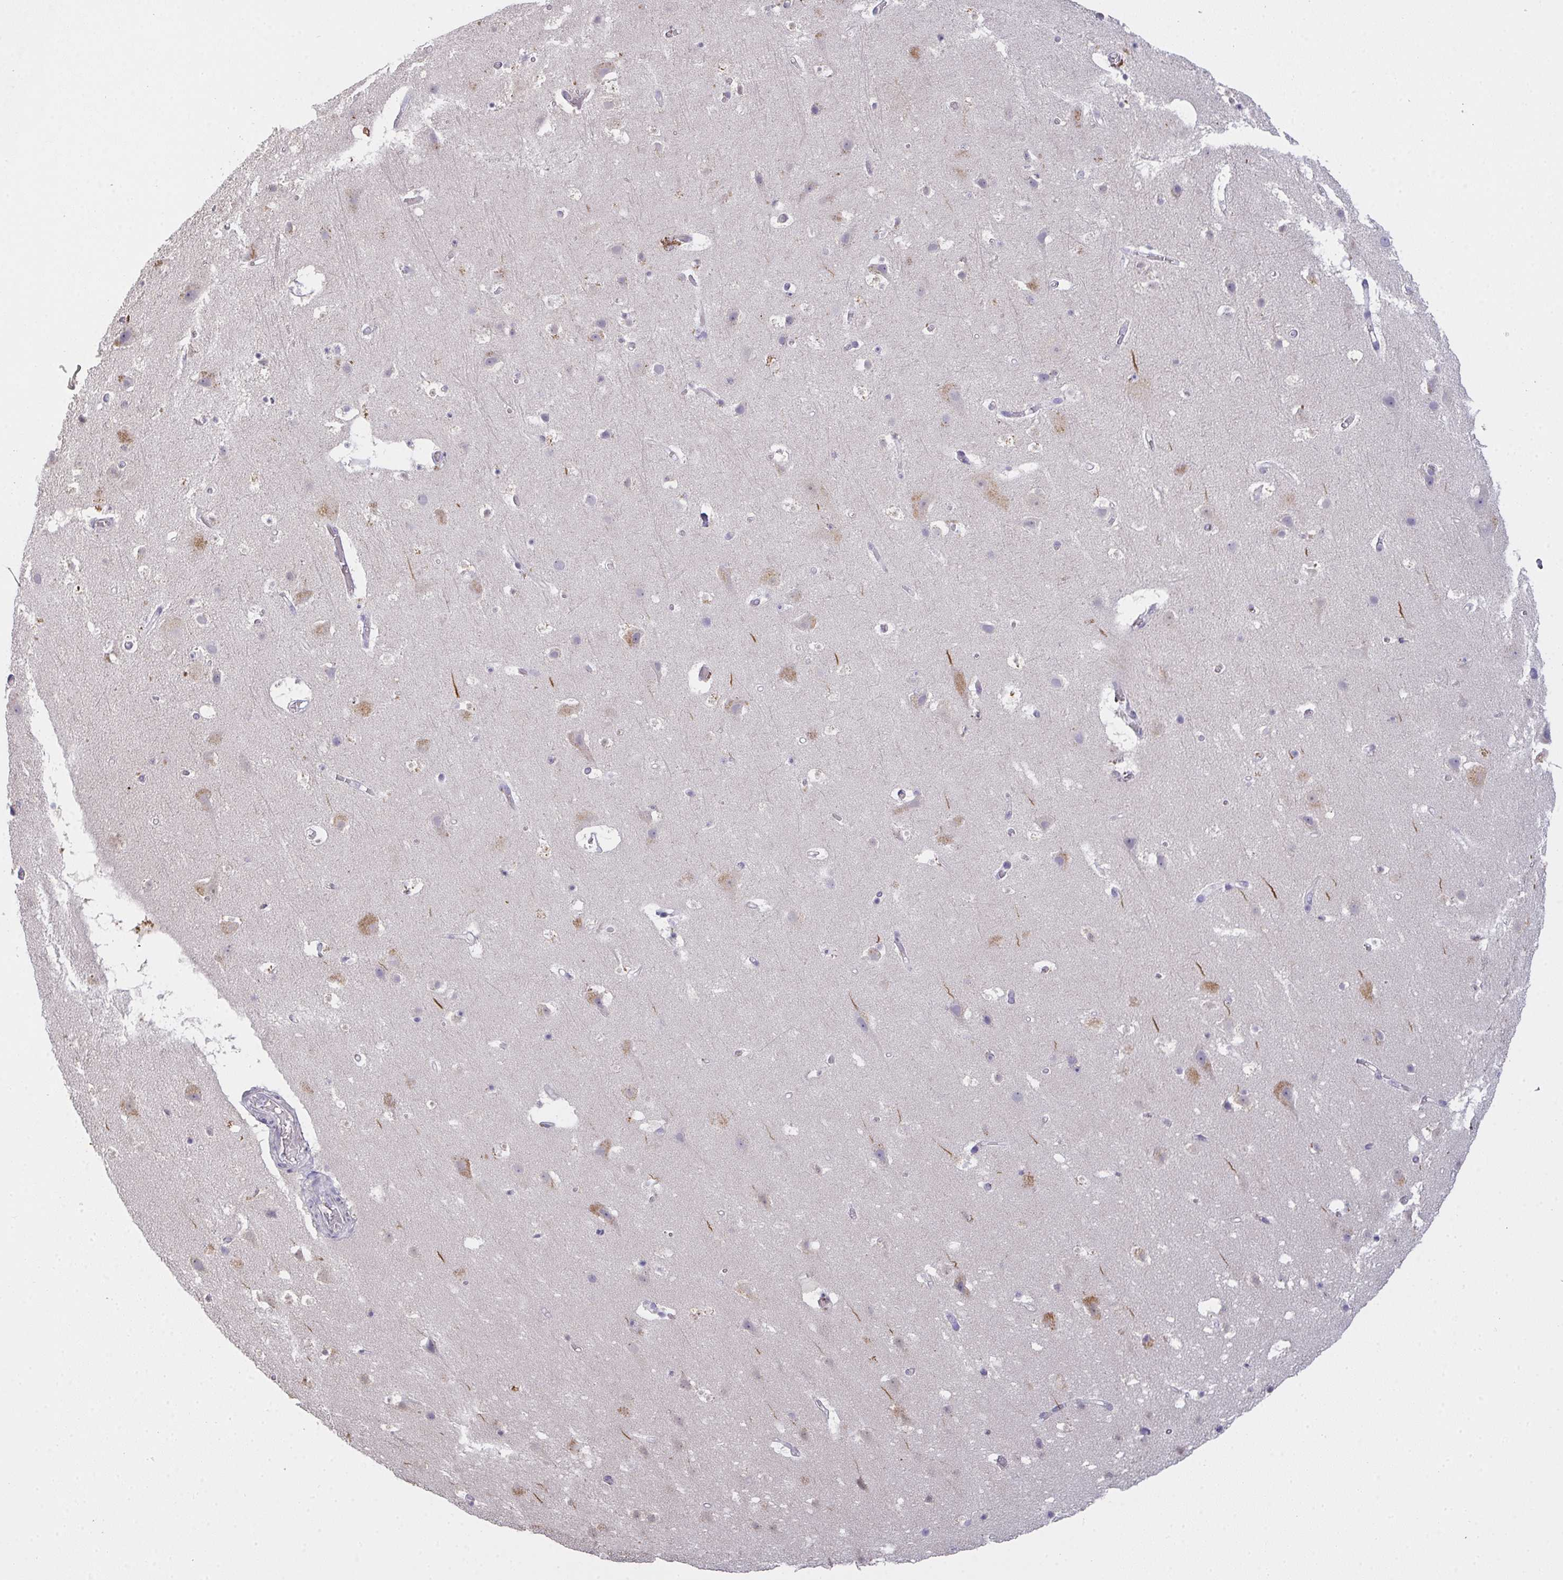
{"staining": {"intensity": "moderate", "quantity": "<25%", "location": "cytoplasmic/membranous"}, "tissue": "cerebral cortex", "cell_type": "Endothelial cells", "image_type": "normal", "snomed": [{"axis": "morphology", "description": "Normal tissue, NOS"}, {"axis": "topography", "description": "Cerebral cortex"}], "caption": "Brown immunohistochemical staining in benign human cerebral cortex demonstrates moderate cytoplasmic/membranous positivity in approximately <25% of endothelial cells.", "gene": "TMEM219", "patient": {"sex": "female", "age": 42}}